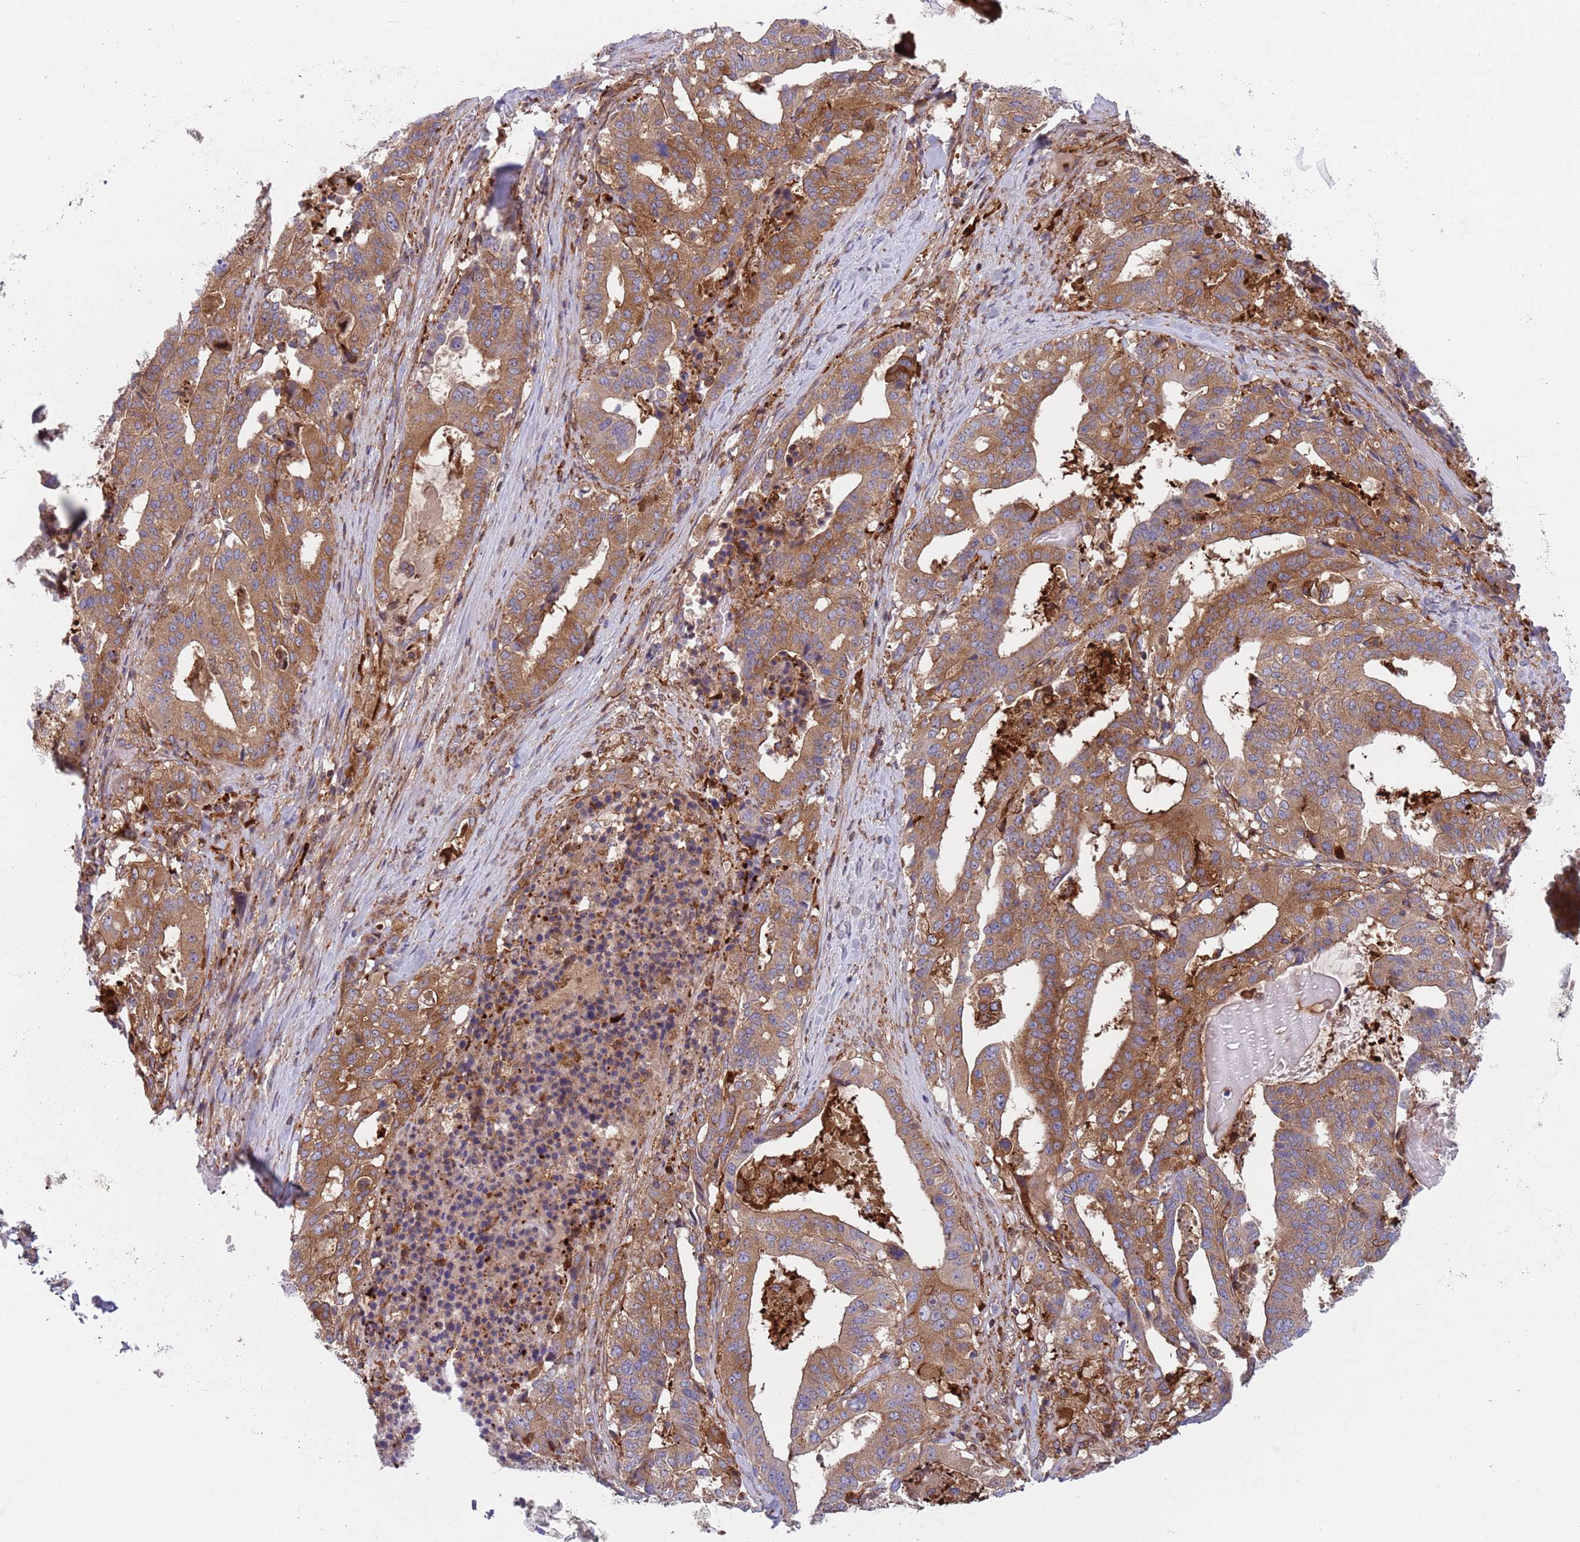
{"staining": {"intensity": "moderate", "quantity": ">75%", "location": "cytoplasmic/membranous"}, "tissue": "stomach cancer", "cell_type": "Tumor cells", "image_type": "cancer", "snomed": [{"axis": "morphology", "description": "Adenocarcinoma, NOS"}, {"axis": "topography", "description": "Stomach"}], "caption": "Tumor cells display medium levels of moderate cytoplasmic/membranous expression in approximately >75% of cells in human stomach adenocarcinoma.", "gene": "ZMYM5", "patient": {"sex": "male", "age": 48}}